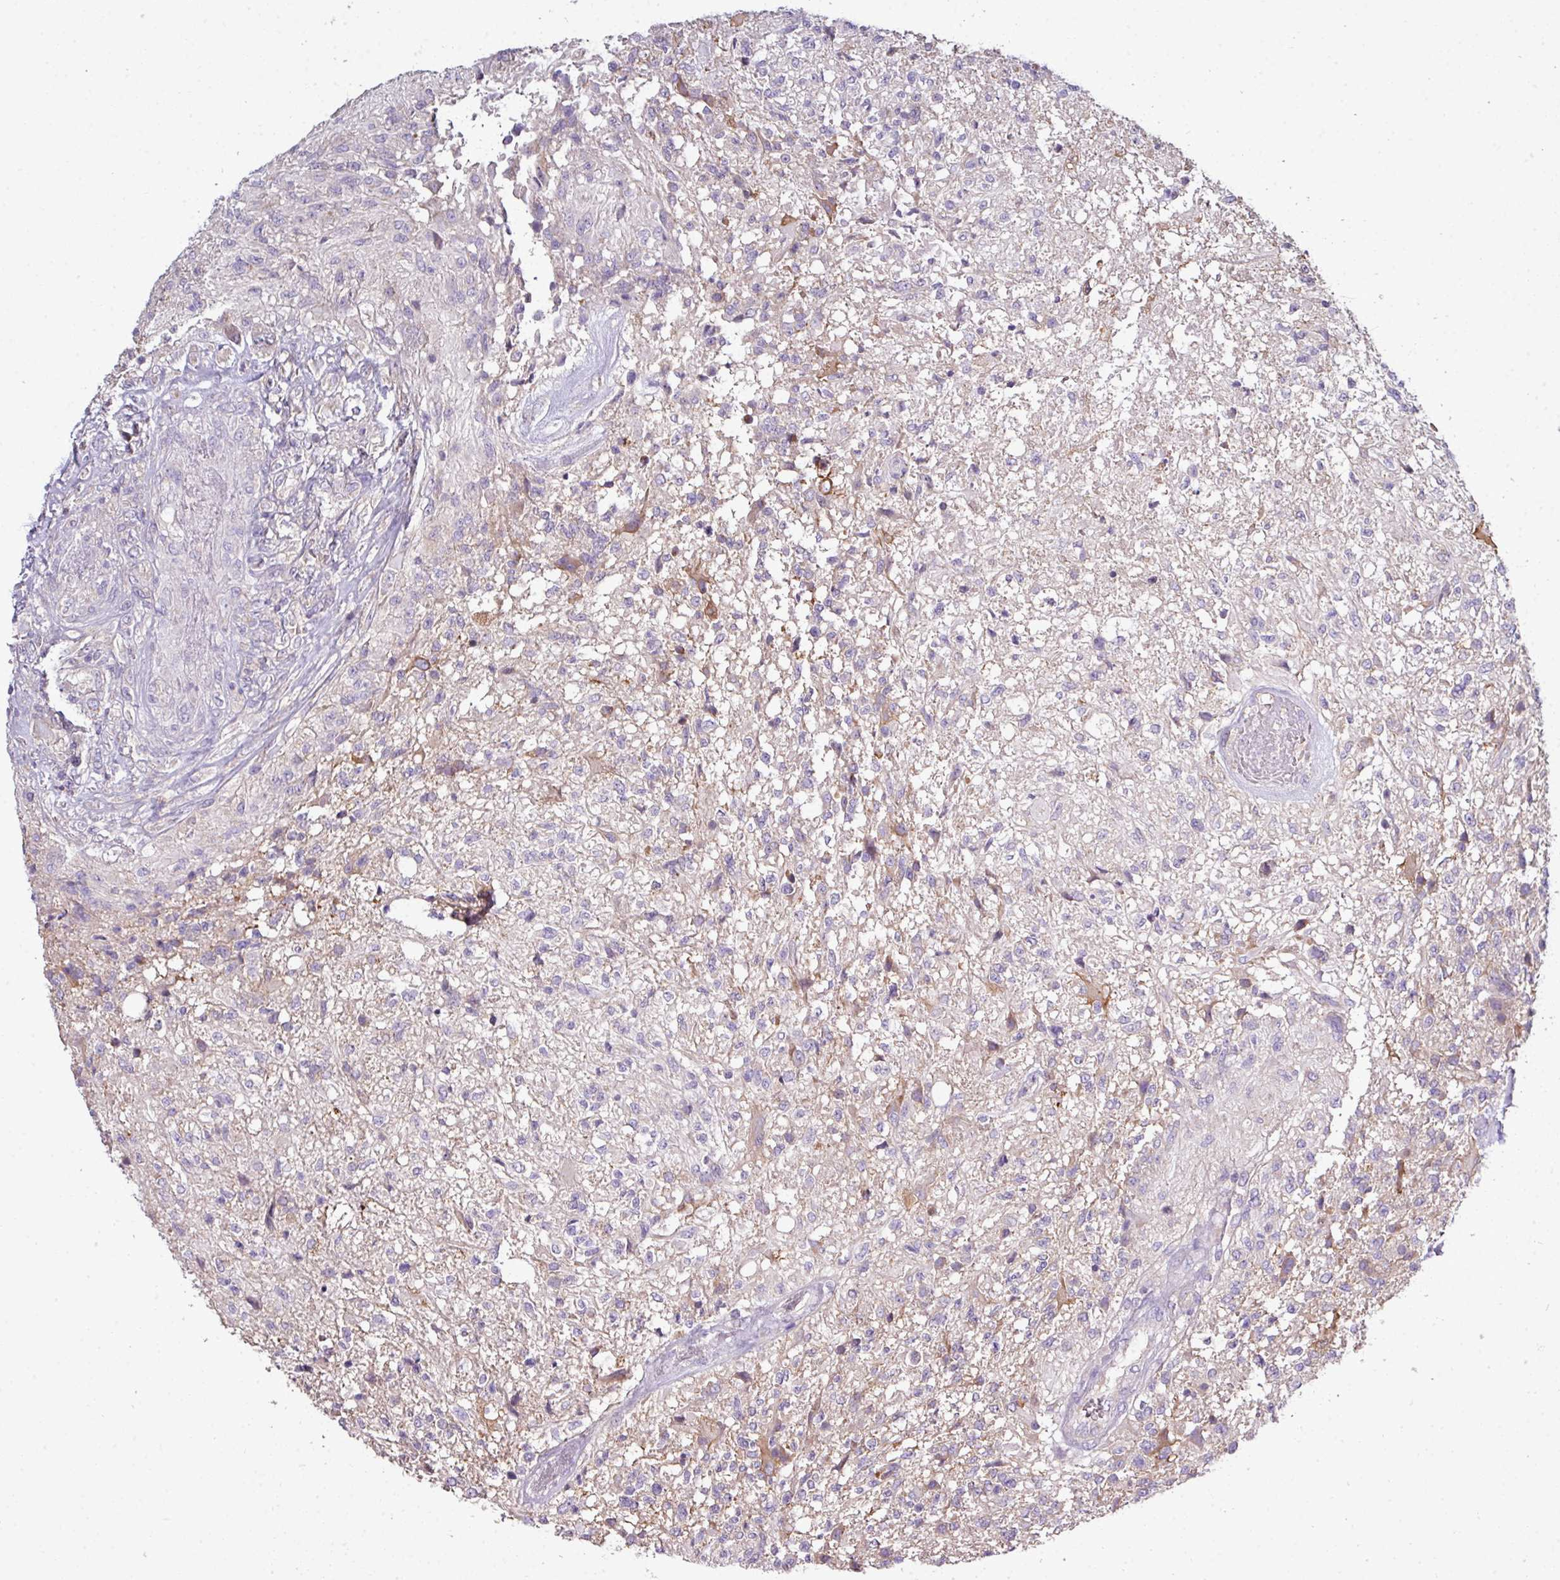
{"staining": {"intensity": "negative", "quantity": "none", "location": "none"}, "tissue": "glioma", "cell_type": "Tumor cells", "image_type": "cancer", "snomed": [{"axis": "morphology", "description": "Glioma, malignant, High grade"}, {"axis": "topography", "description": "Brain"}], "caption": "Immunohistochemistry of human malignant high-grade glioma shows no staining in tumor cells. The staining is performed using DAB brown chromogen with nuclei counter-stained in using hematoxylin.", "gene": "AGAP5", "patient": {"sex": "male", "age": 56}}